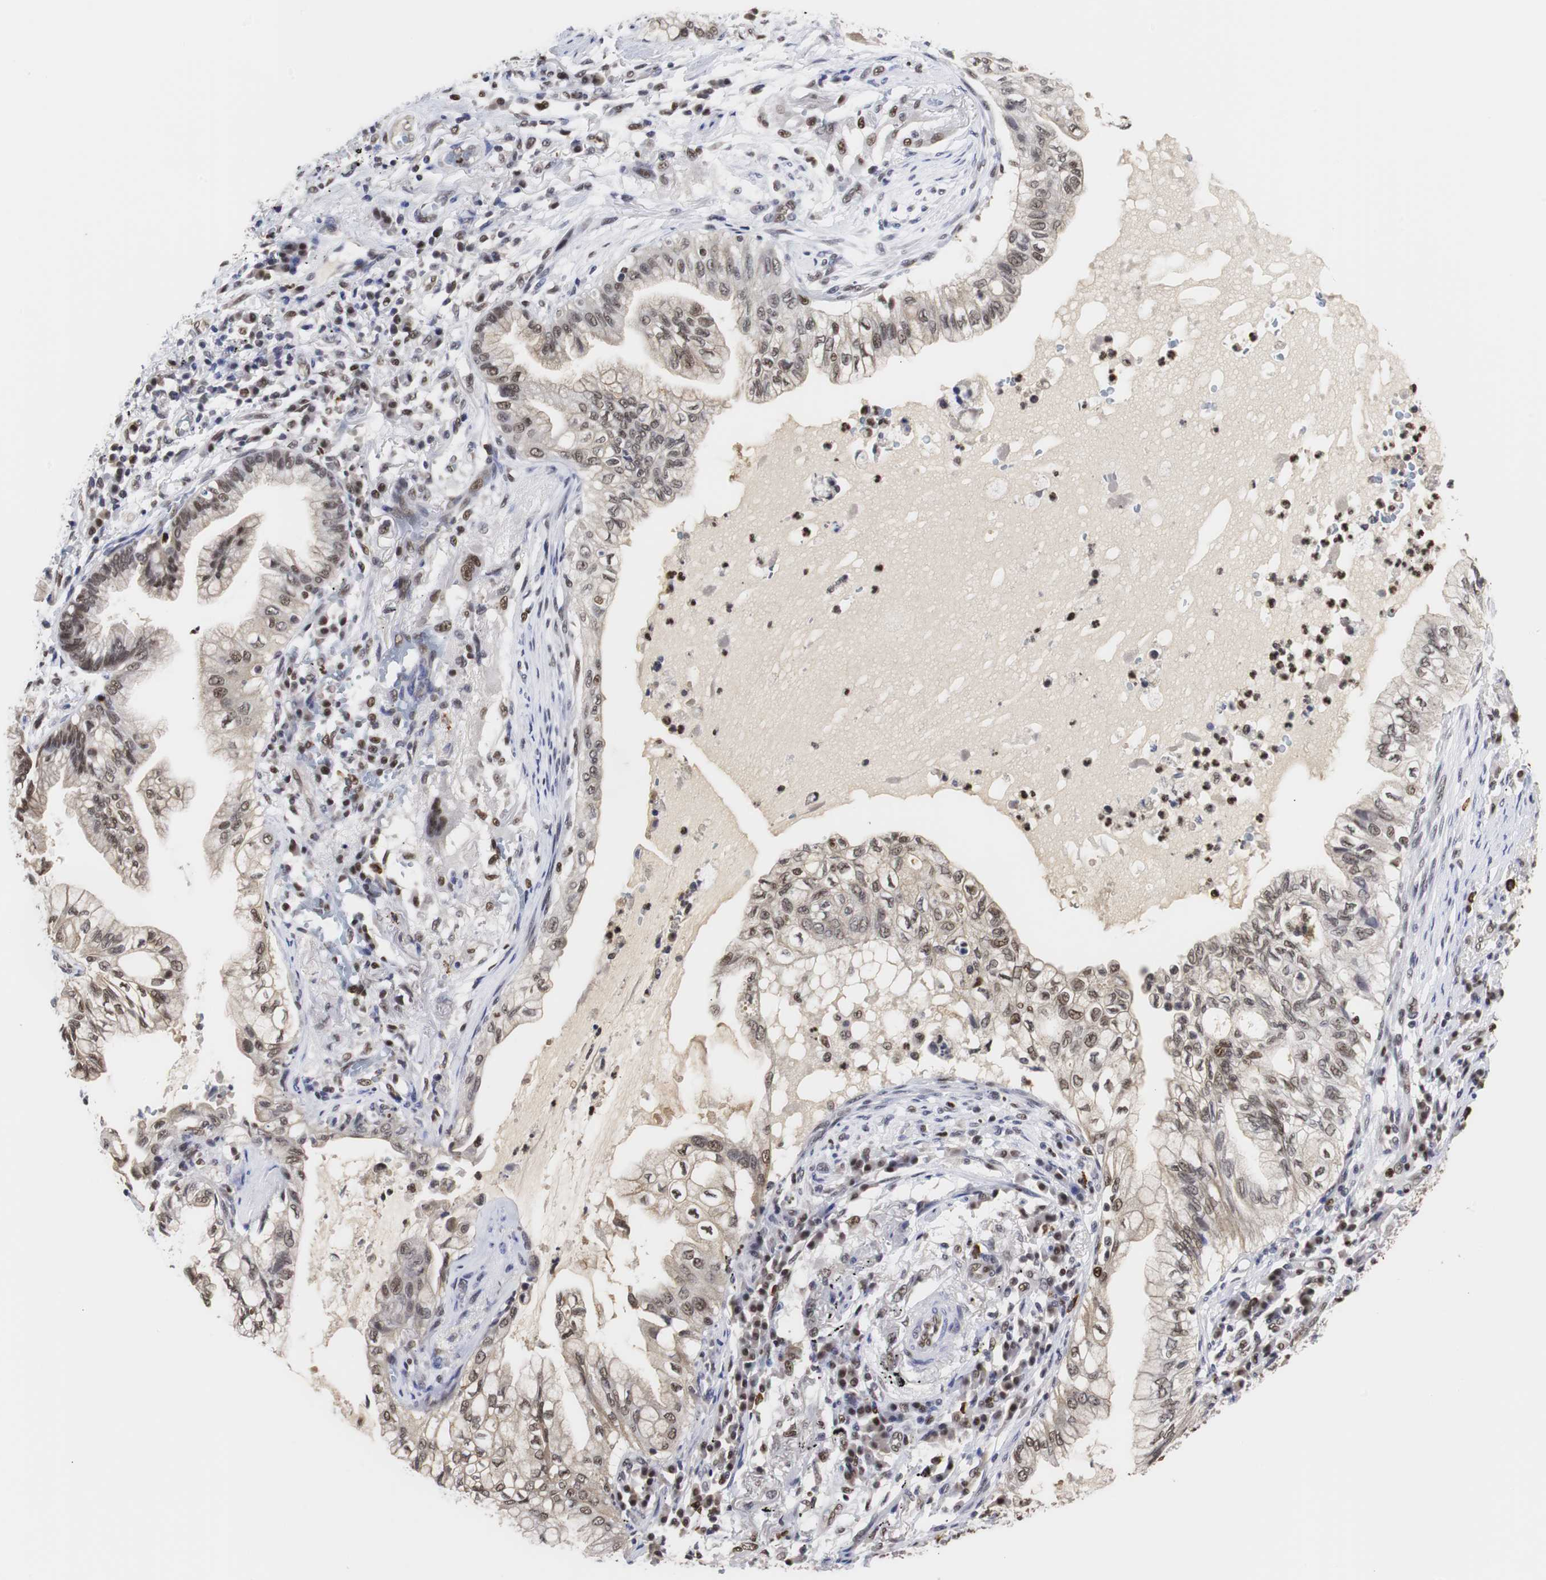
{"staining": {"intensity": "moderate", "quantity": ">75%", "location": "cytoplasmic/membranous,nuclear"}, "tissue": "lung cancer", "cell_type": "Tumor cells", "image_type": "cancer", "snomed": [{"axis": "morphology", "description": "Adenocarcinoma, NOS"}, {"axis": "topography", "description": "Lung"}], "caption": "The photomicrograph exhibits immunohistochemical staining of adenocarcinoma (lung). There is moderate cytoplasmic/membranous and nuclear positivity is identified in about >75% of tumor cells. (Stains: DAB in brown, nuclei in blue, Microscopy: brightfield microscopy at high magnification).", "gene": "ZFC3H1", "patient": {"sex": "female", "age": 70}}